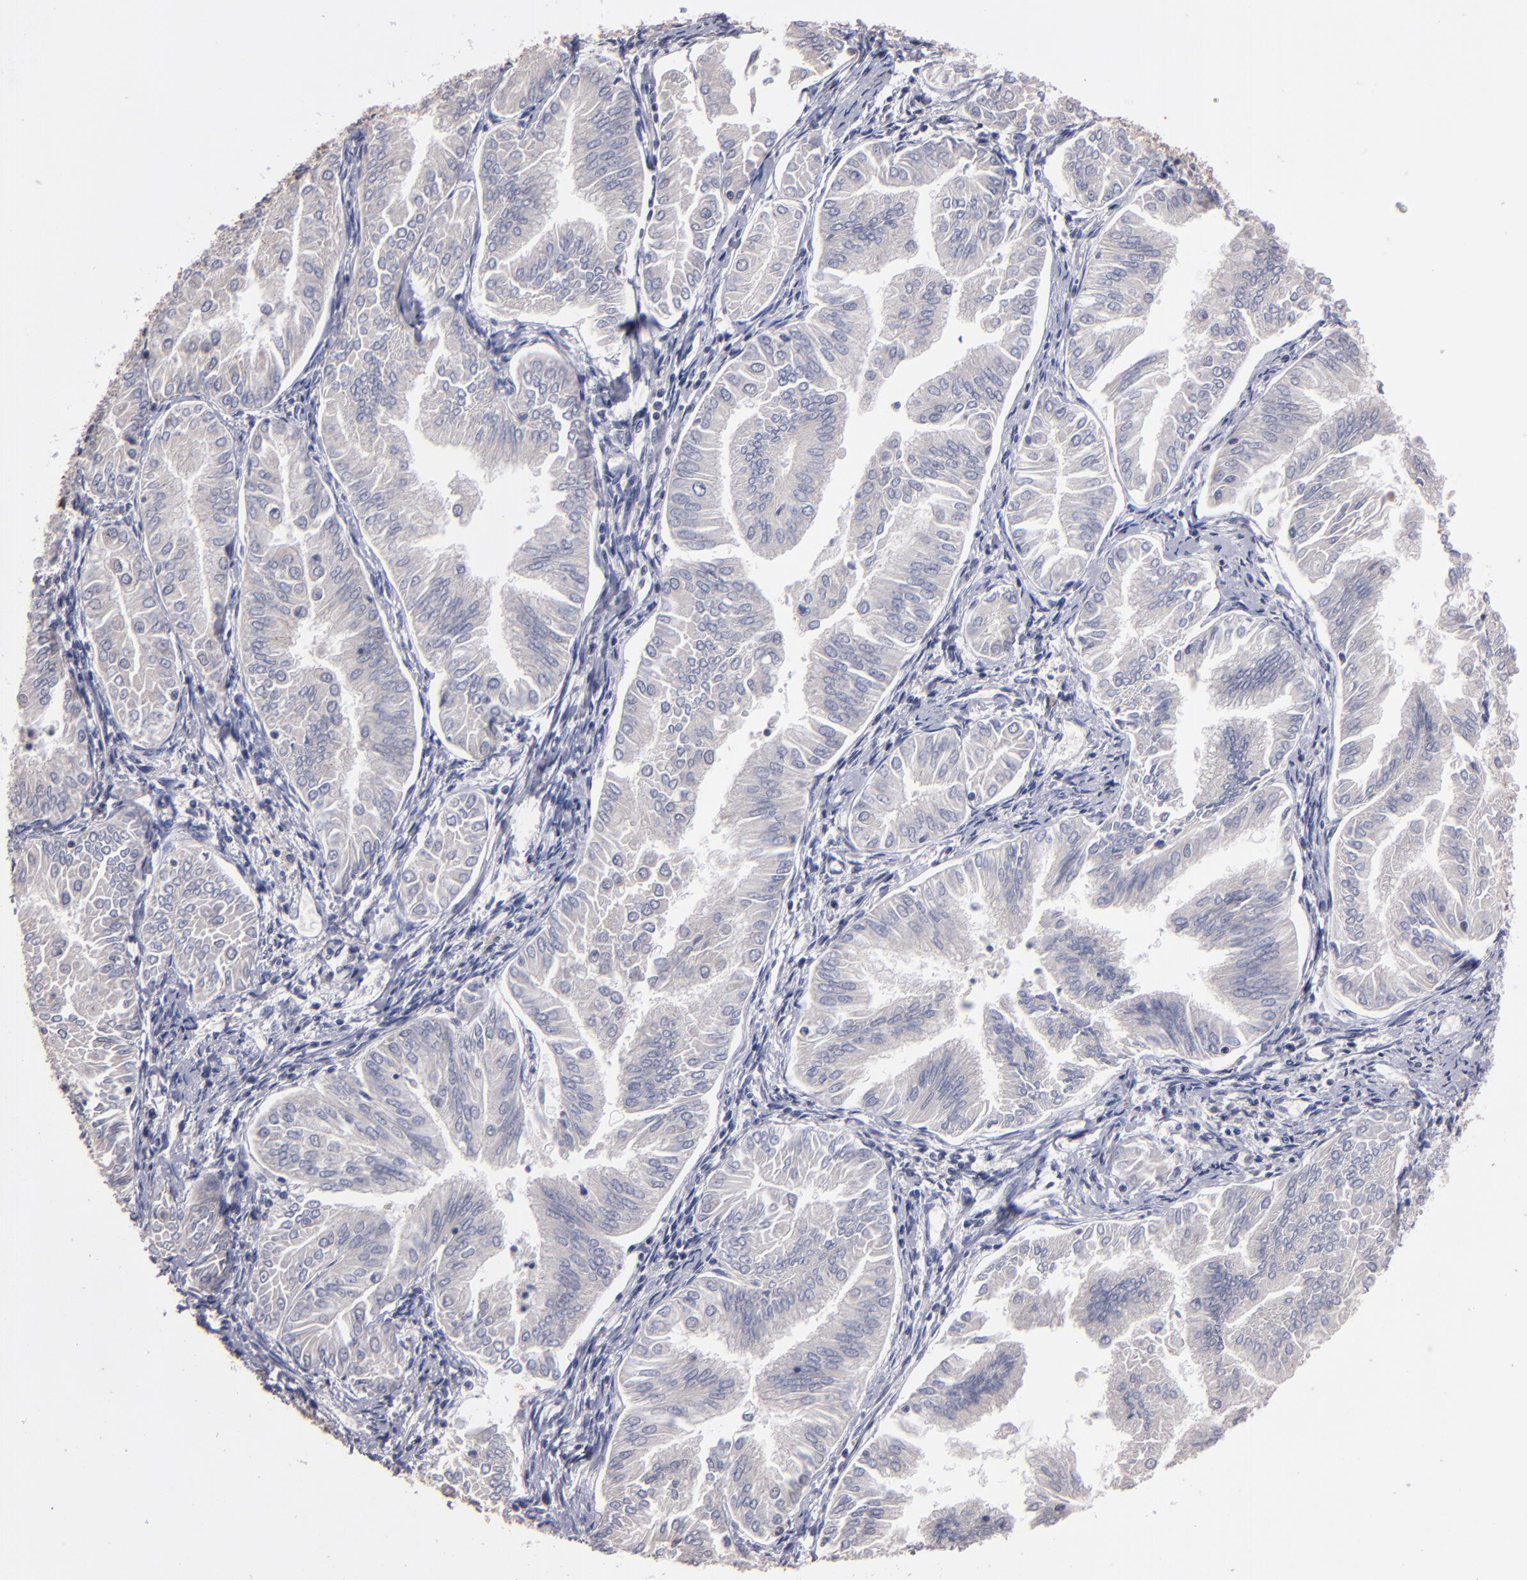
{"staining": {"intensity": "negative", "quantity": "none", "location": "none"}, "tissue": "endometrial cancer", "cell_type": "Tumor cells", "image_type": "cancer", "snomed": [{"axis": "morphology", "description": "Adenocarcinoma, NOS"}, {"axis": "topography", "description": "Endometrium"}], "caption": "Protein analysis of endometrial adenocarcinoma displays no significant positivity in tumor cells.", "gene": "S100A1", "patient": {"sex": "female", "age": 53}}